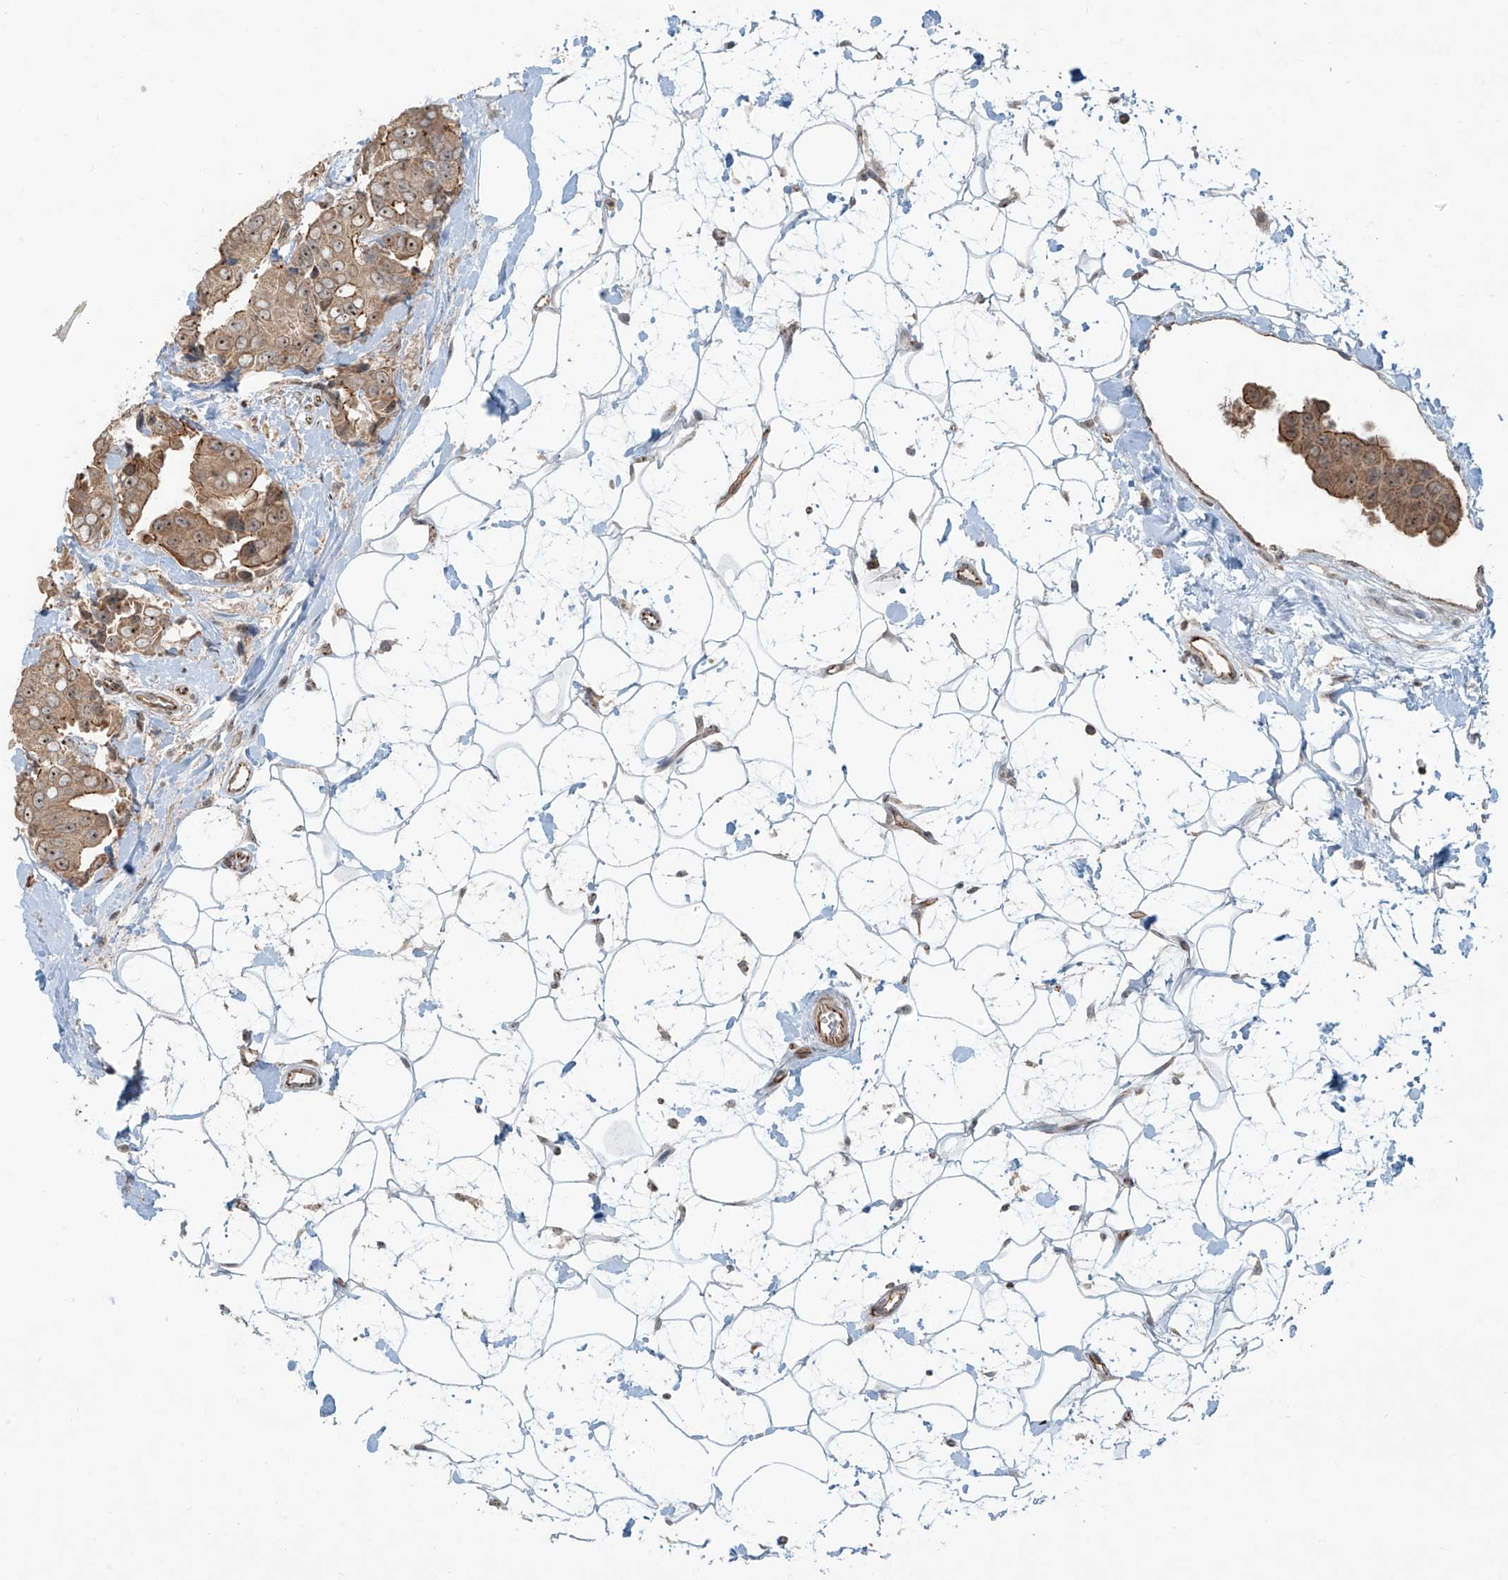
{"staining": {"intensity": "moderate", "quantity": ">75%", "location": "cytoplasmic/membranous,nuclear"}, "tissue": "breast cancer", "cell_type": "Tumor cells", "image_type": "cancer", "snomed": [{"axis": "morphology", "description": "Normal tissue, NOS"}, {"axis": "morphology", "description": "Duct carcinoma"}, {"axis": "topography", "description": "Breast"}], "caption": "A medium amount of moderate cytoplasmic/membranous and nuclear expression is seen in about >75% of tumor cells in breast infiltrating ductal carcinoma tissue.", "gene": "ZNF16", "patient": {"sex": "female", "age": 39}}